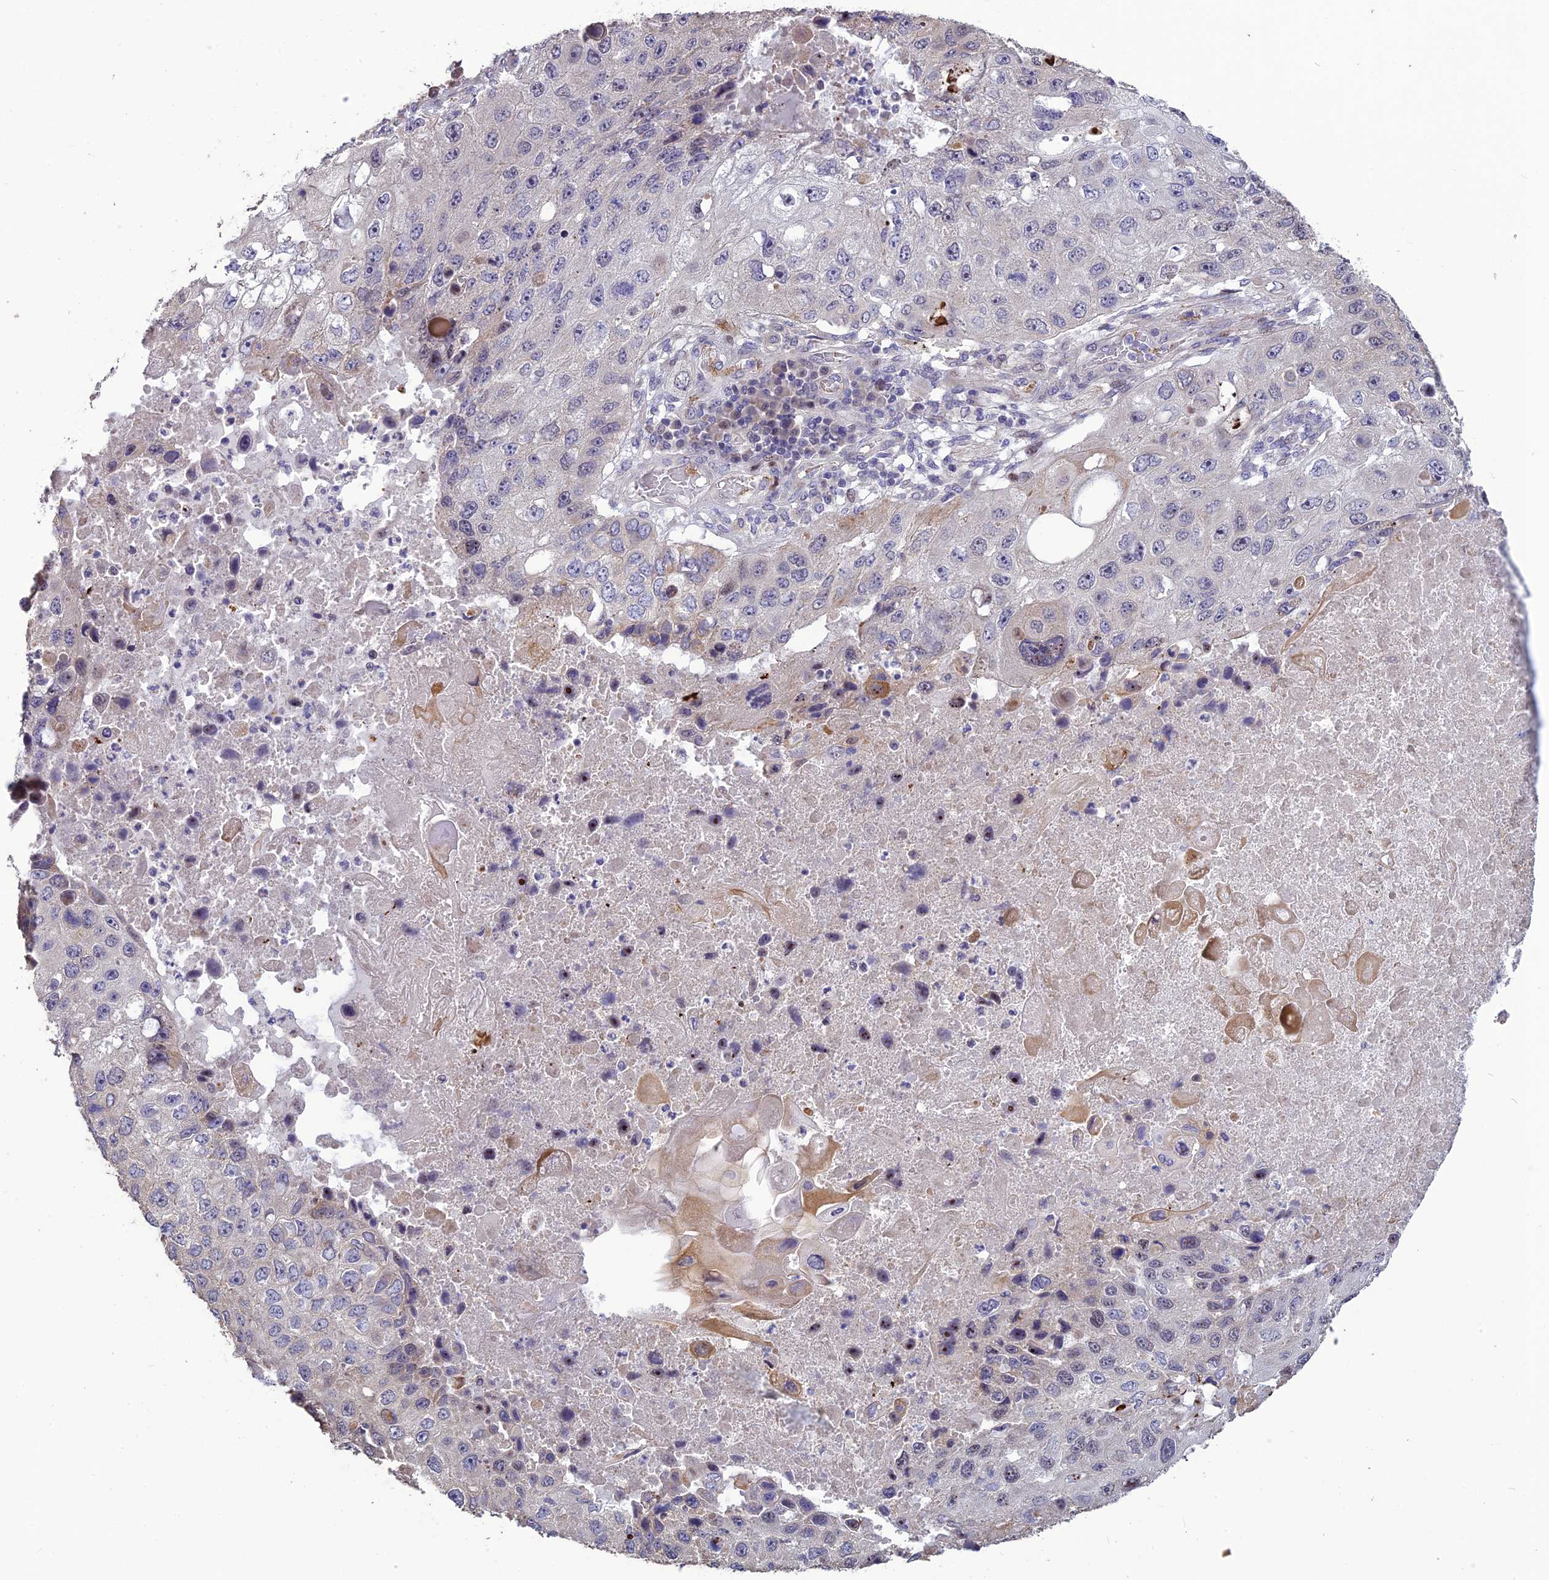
{"staining": {"intensity": "weak", "quantity": "<25%", "location": "cytoplasmic/membranous"}, "tissue": "lung cancer", "cell_type": "Tumor cells", "image_type": "cancer", "snomed": [{"axis": "morphology", "description": "Squamous cell carcinoma, NOS"}, {"axis": "topography", "description": "Lung"}], "caption": "Lung cancer (squamous cell carcinoma) stained for a protein using IHC exhibits no expression tumor cells.", "gene": "SPG21", "patient": {"sex": "male", "age": 61}}